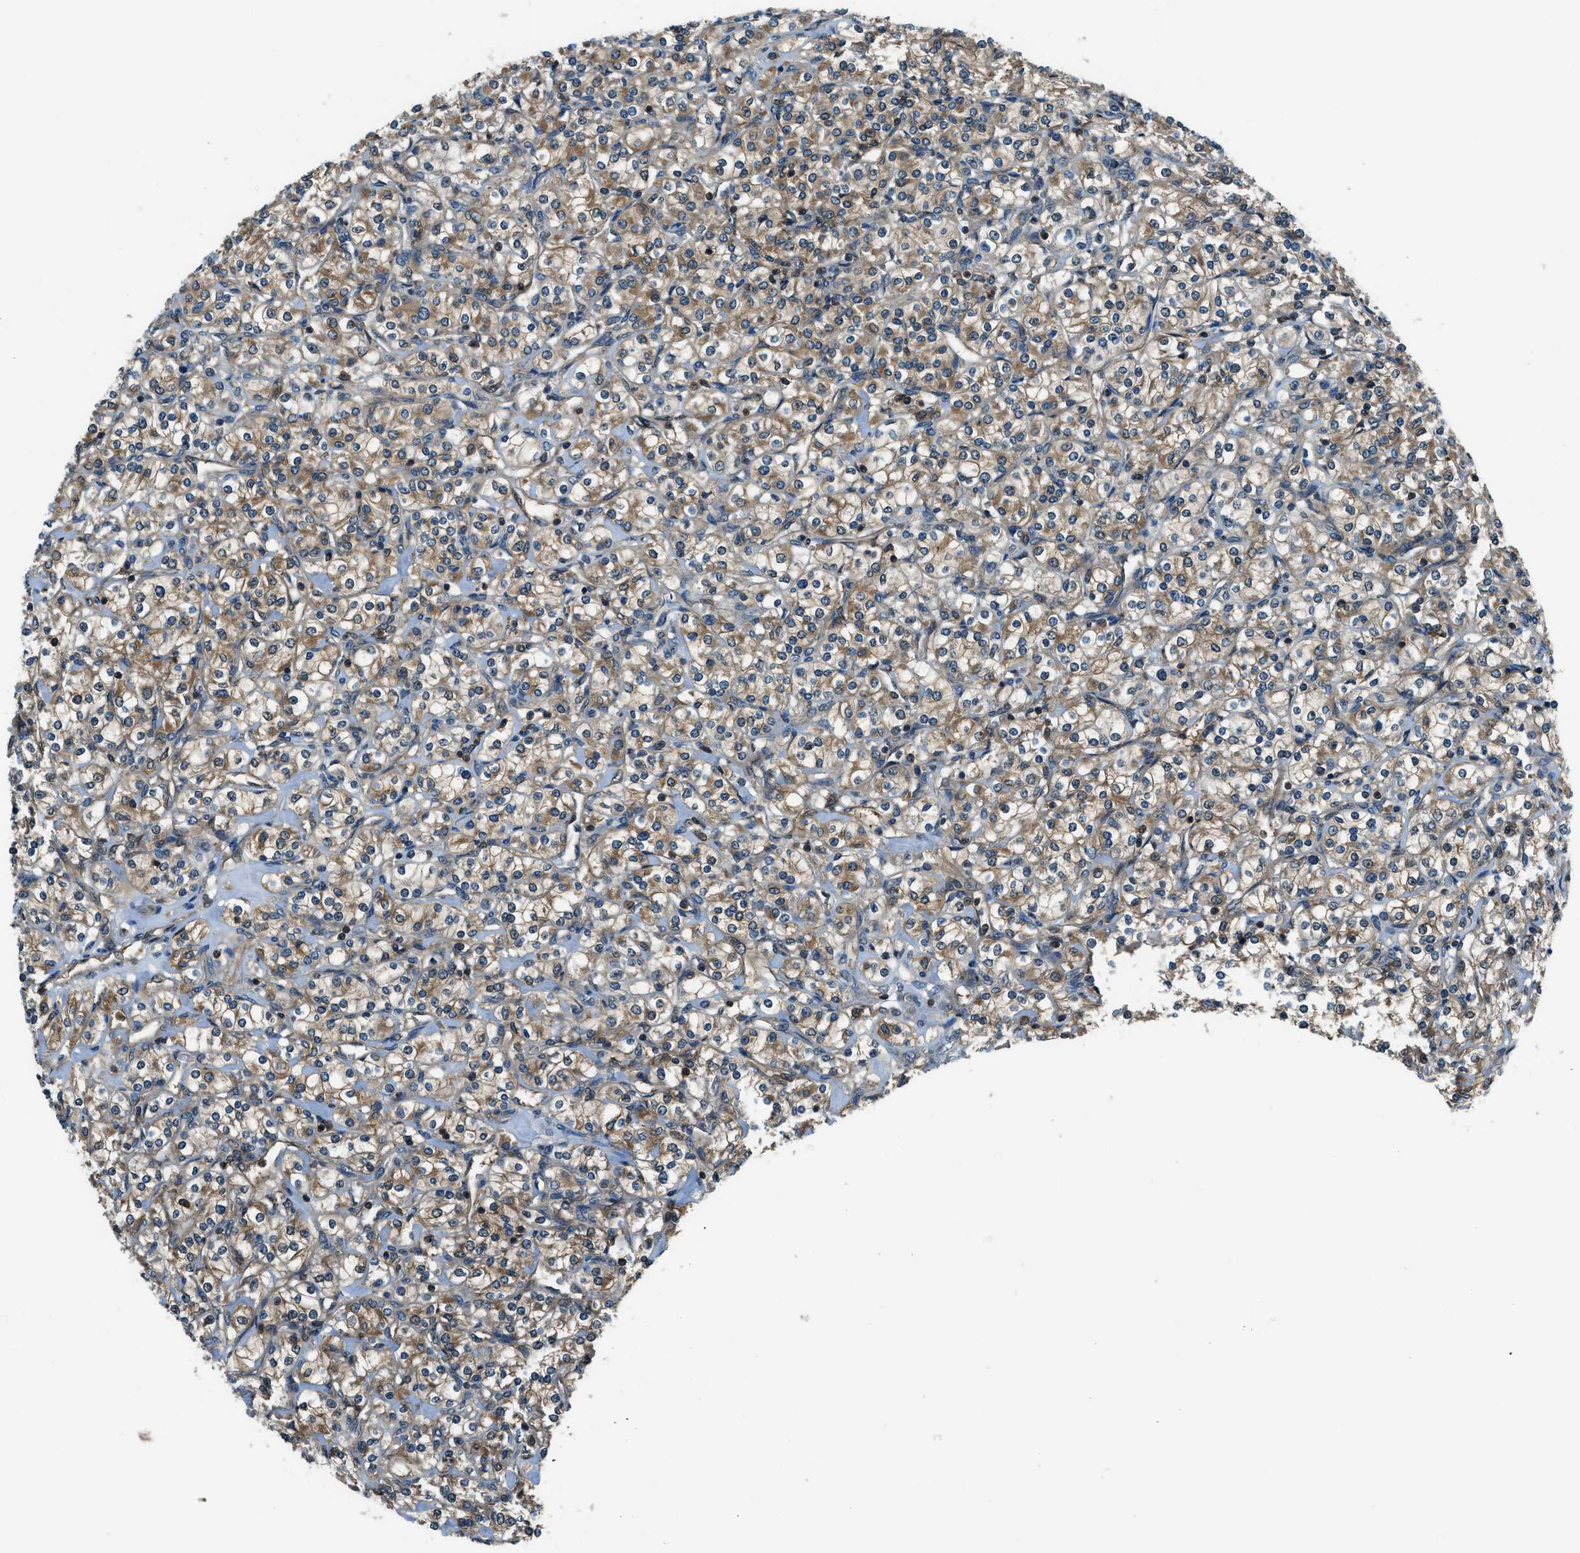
{"staining": {"intensity": "moderate", "quantity": ">75%", "location": "cytoplasmic/membranous"}, "tissue": "renal cancer", "cell_type": "Tumor cells", "image_type": "cancer", "snomed": [{"axis": "morphology", "description": "Adenocarcinoma, NOS"}, {"axis": "topography", "description": "Kidney"}], "caption": "Brown immunohistochemical staining in renal adenocarcinoma shows moderate cytoplasmic/membranous staining in approximately >75% of tumor cells.", "gene": "HEBP2", "patient": {"sex": "male", "age": 77}}